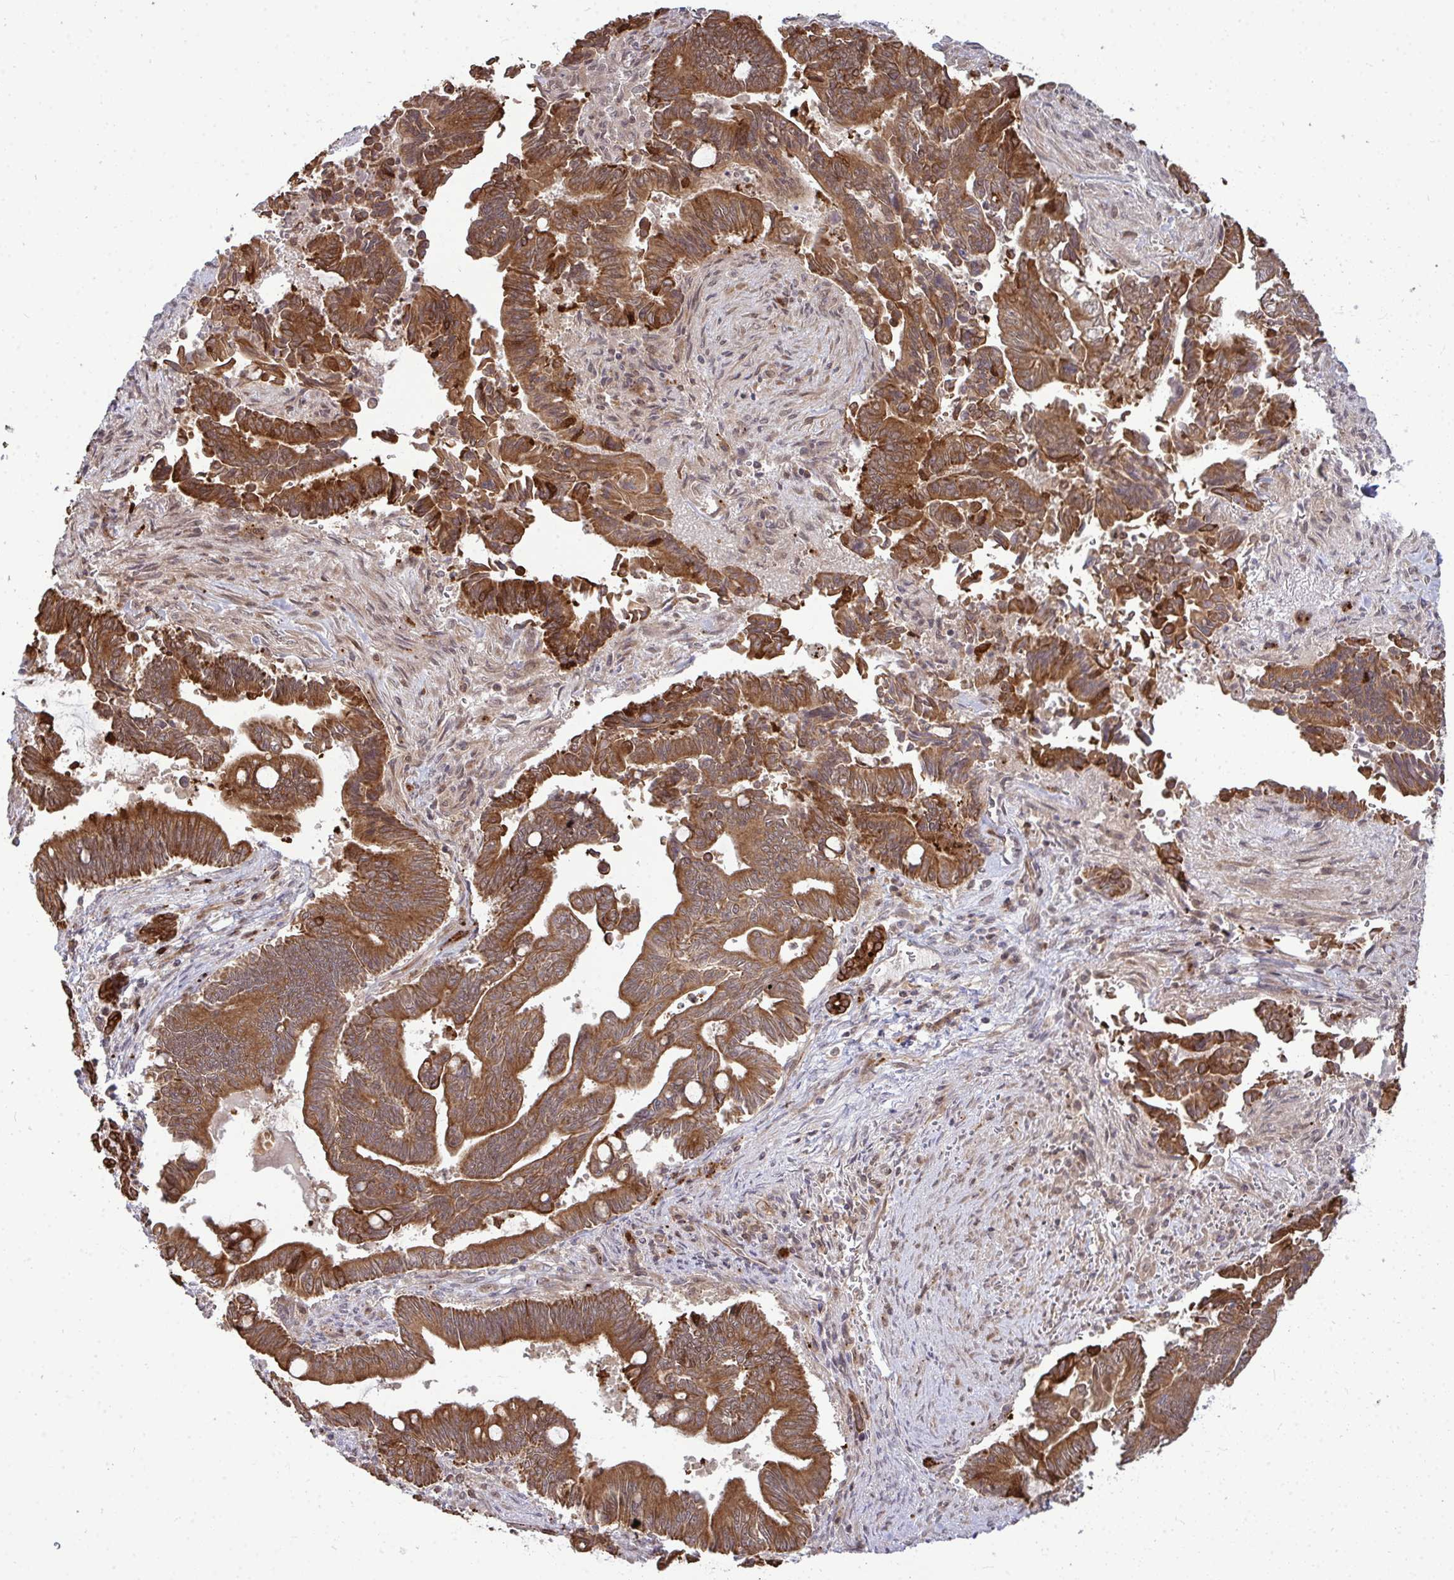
{"staining": {"intensity": "moderate", "quantity": ">75%", "location": "cytoplasmic/membranous"}, "tissue": "pancreatic cancer", "cell_type": "Tumor cells", "image_type": "cancer", "snomed": [{"axis": "morphology", "description": "Adenocarcinoma, NOS"}, {"axis": "topography", "description": "Pancreas"}], "caption": "DAB (3,3'-diaminobenzidine) immunohistochemical staining of human pancreatic cancer demonstrates moderate cytoplasmic/membranous protein expression in about >75% of tumor cells.", "gene": "TRIM44", "patient": {"sex": "male", "age": 68}}